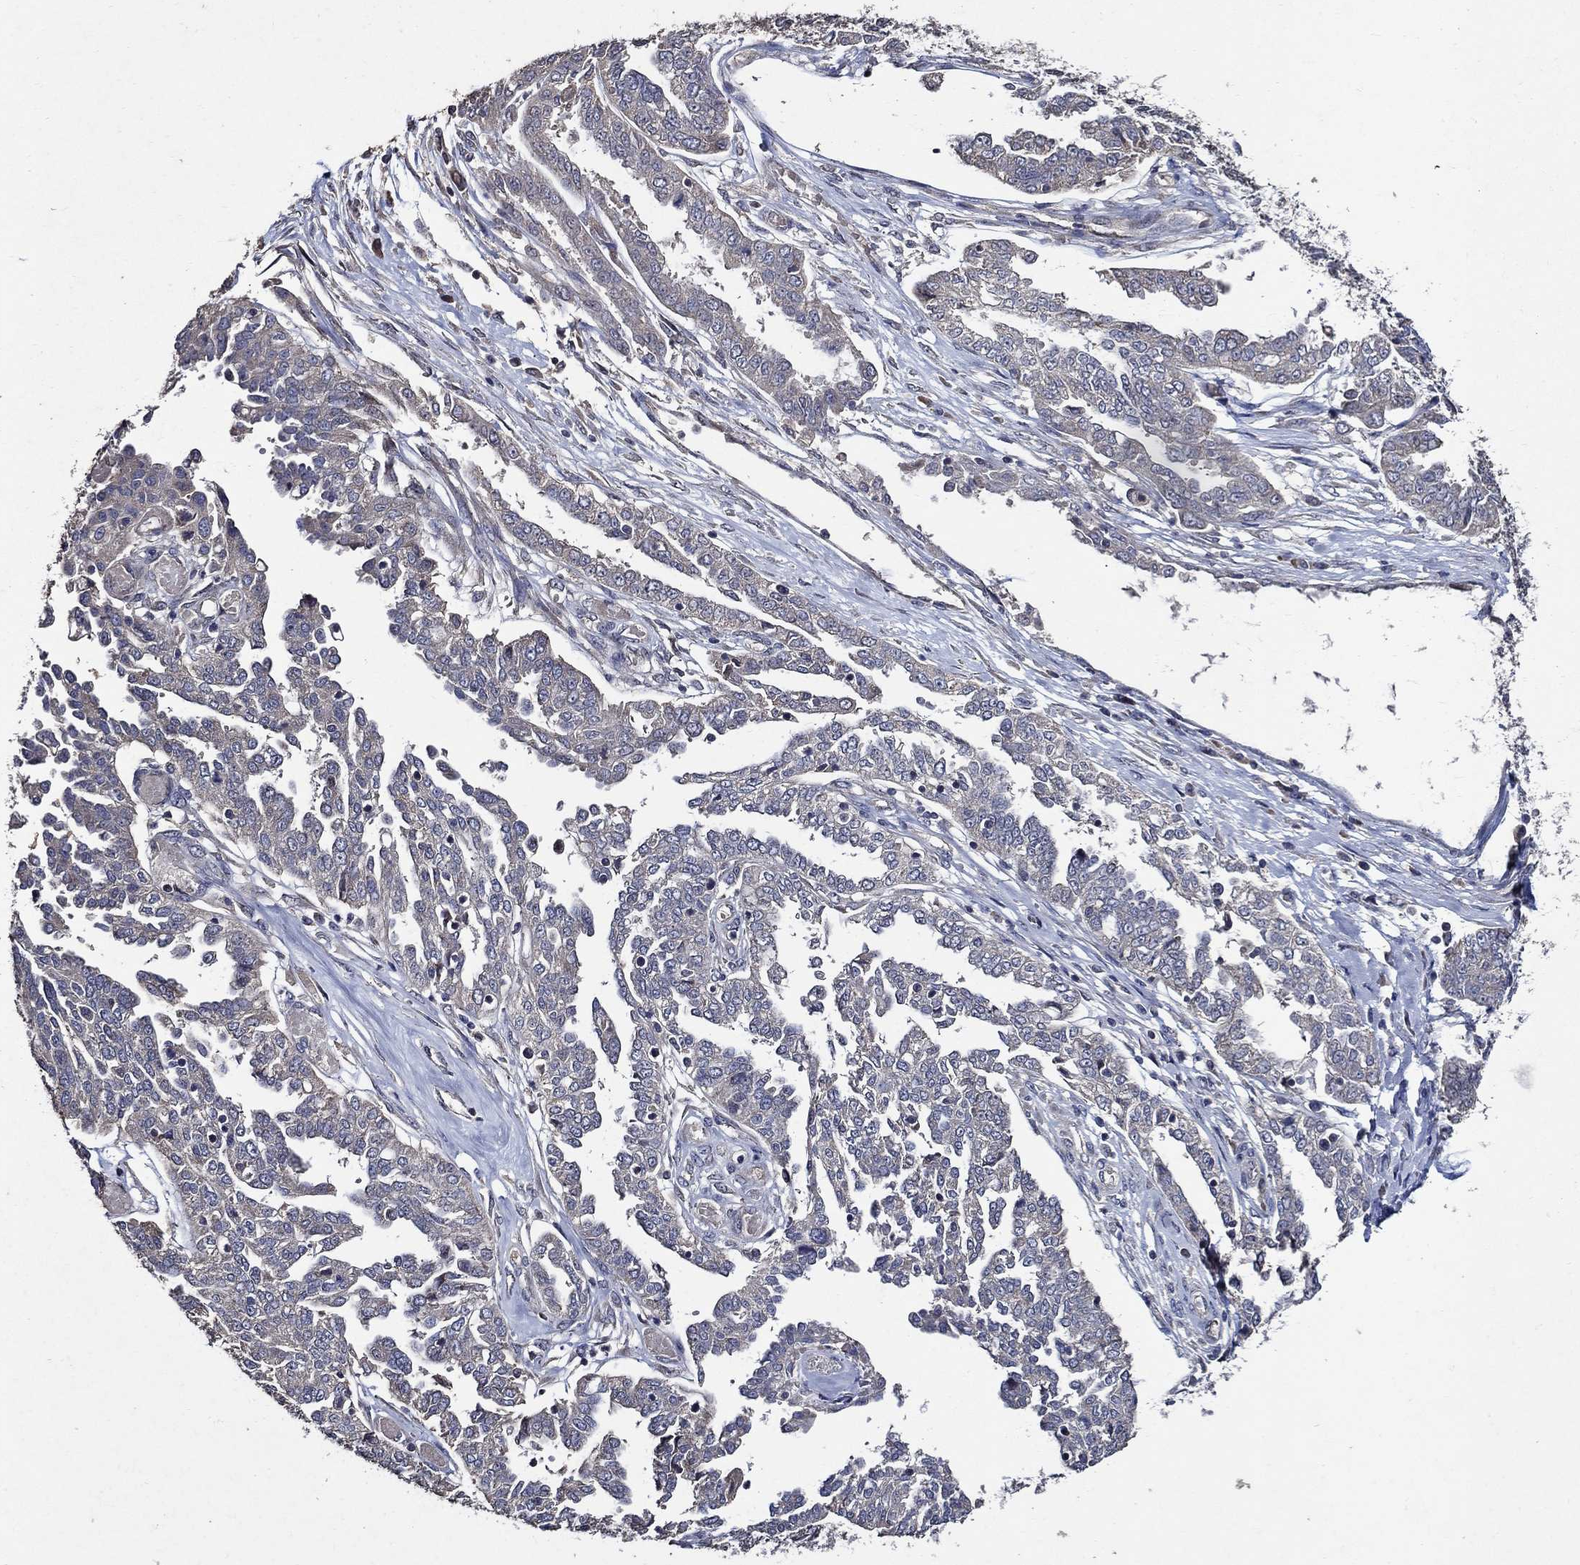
{"staining": {"intensity": "negative", "quantity": "none", "location": "none"}, "tissue": "ovarian cancer", "cell_type": "Tumor cells", "image_type": "cancer", "snomed": [{"axis": "morphology", "description": "Cystadenocarcinoma, serous, NOS"}, {"axis": "topography", "description": "Ovary"}], "caption": "An image of human ovarian cancer (serous cystadenocarcinoma) is negative for staining in tumor cells.", "gene": "HAP1", "patient": {"sex": "female", "age": 67}}